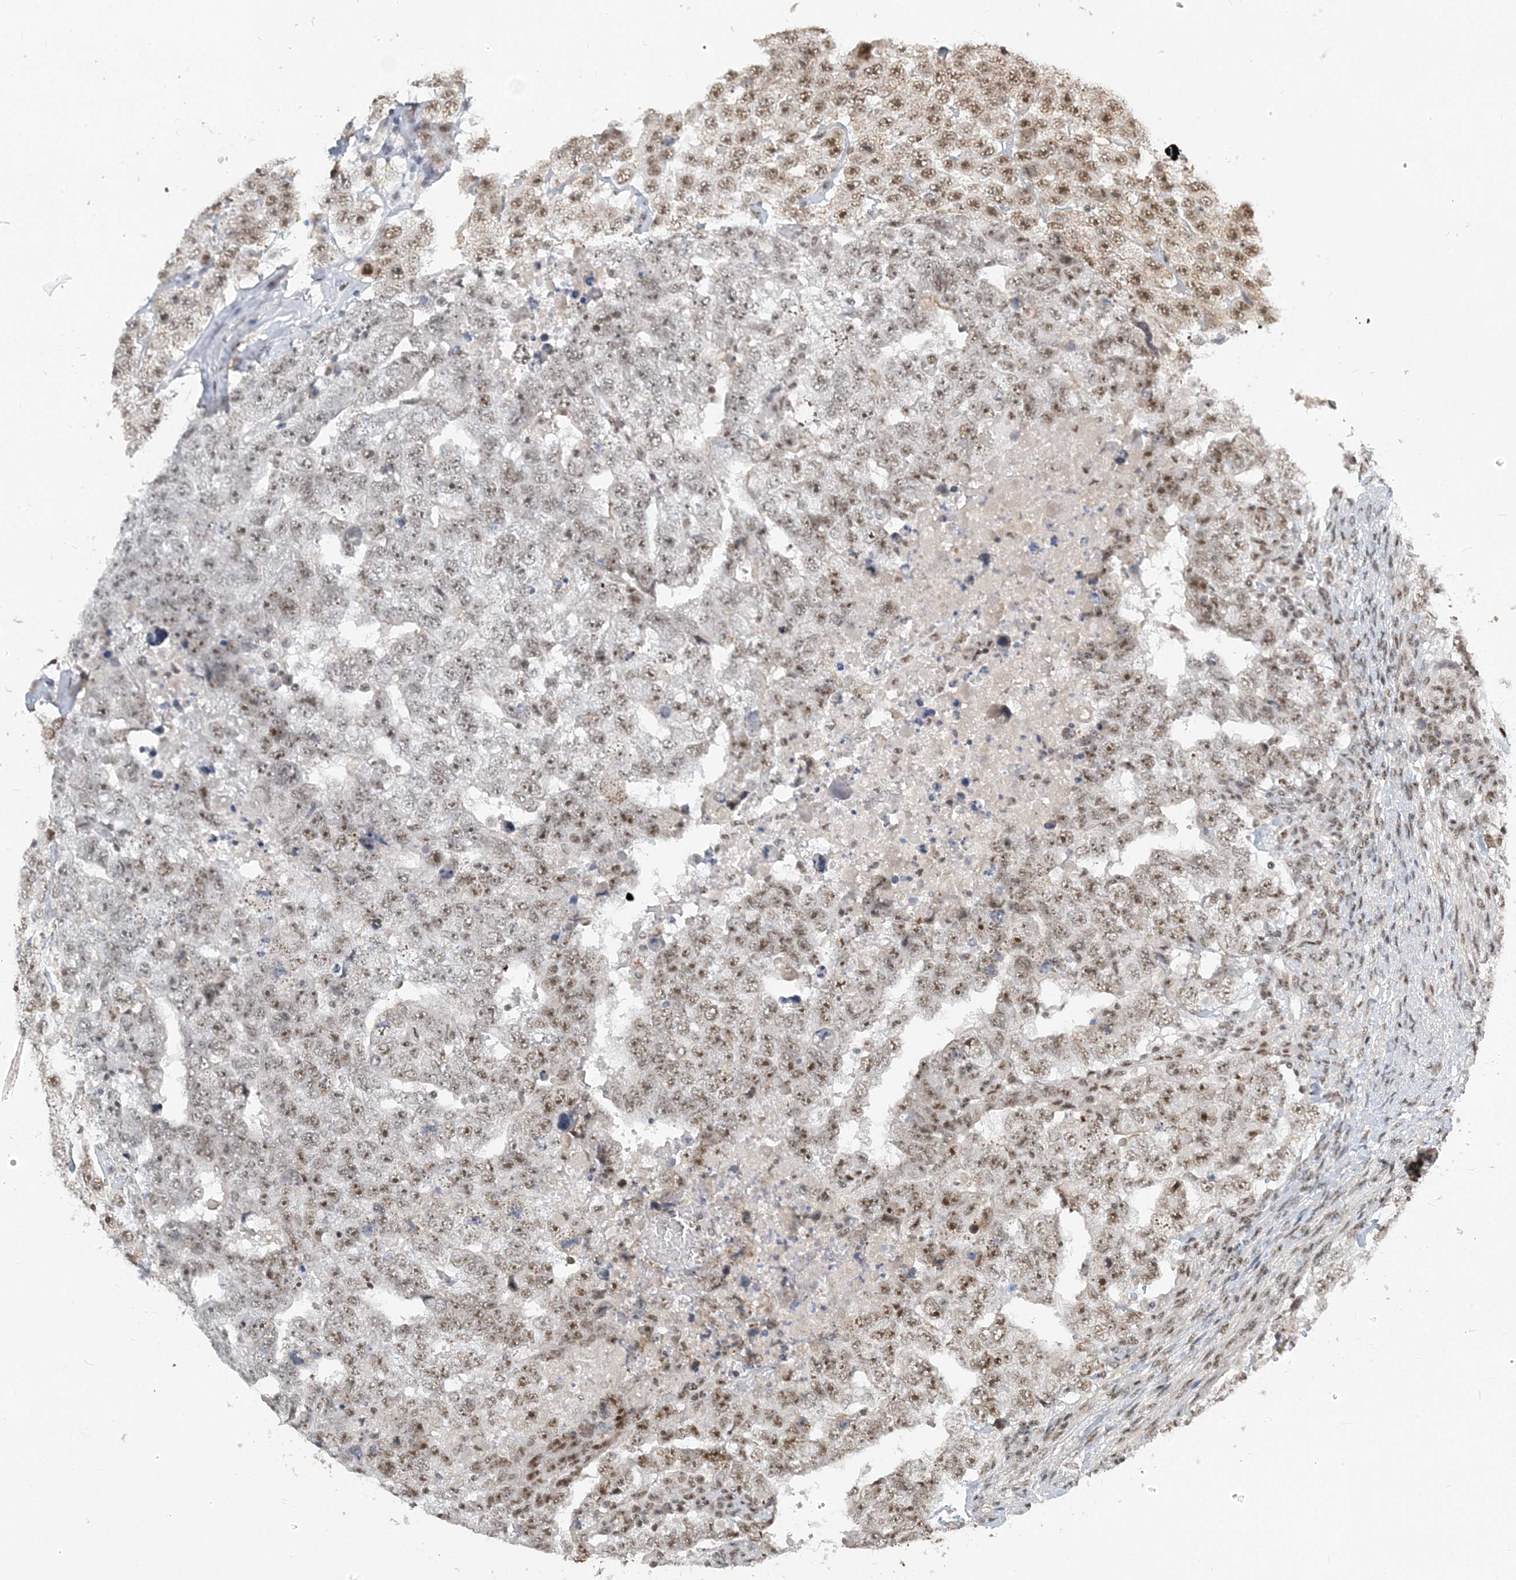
{"staining": {"intensity": "moderate", "quantity": "25%-75%", "location": "nuclear"}, "tissue": "testis cancer", "cell_type": "Tumor cells", "image_type": "cancer", "snomed": [{"axis": "morphology", "description": "Carcinoma, Embryonal, NOS"}, {"axis": "topography", "description": "Testis"}], "caption": "Immunohistochemical staining of human testis cancer (embryonal carcinoma) shows moderate nuclear protein staining in approximately 25%-75% of tumor cells.", "gene": "PLRG1", "patient": {"sex": "male", "age": 45}}